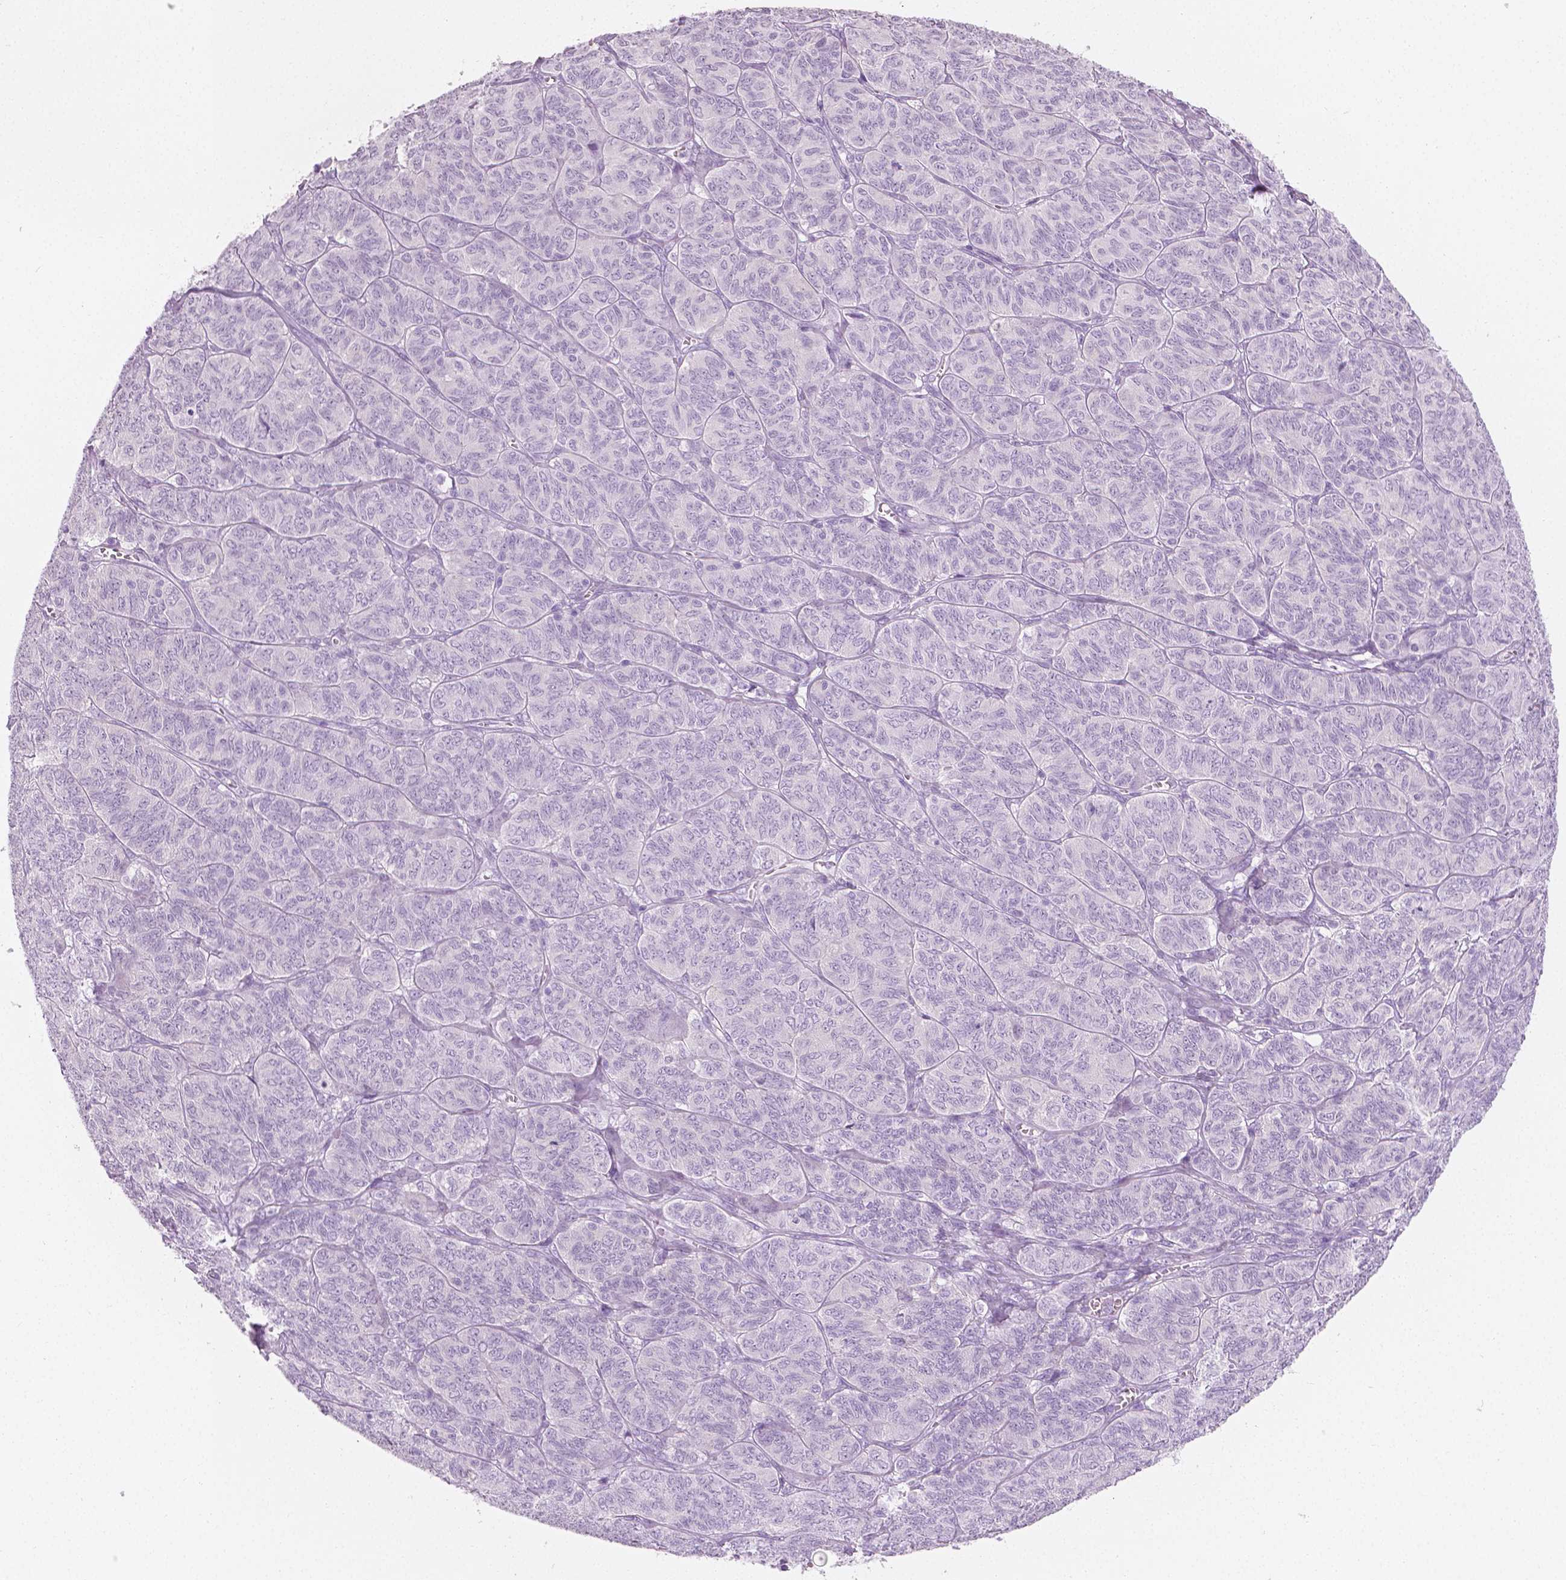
{"staining": {"intensity": "negative", "quantity": "none", "location": "none"}, "tissue": "ovarian cancer", "cell_type": "Tumor cells", "image_type": "cancer", "snomed": [{"axis": "morphology", "description": "Carcinoma, endometroid"}, {"axis": "topography", "description": "Ovary"}], "caption": "This is a image of IHC staining of endometroid carcinoma (ovarian), which shows no expression in tumor cells. (DAB (3,3'-diaminobenzidine) immunohistochemistry, high magnification).", "gene": "PLIN4", "patient": {"sex": "female", "age": 80}}